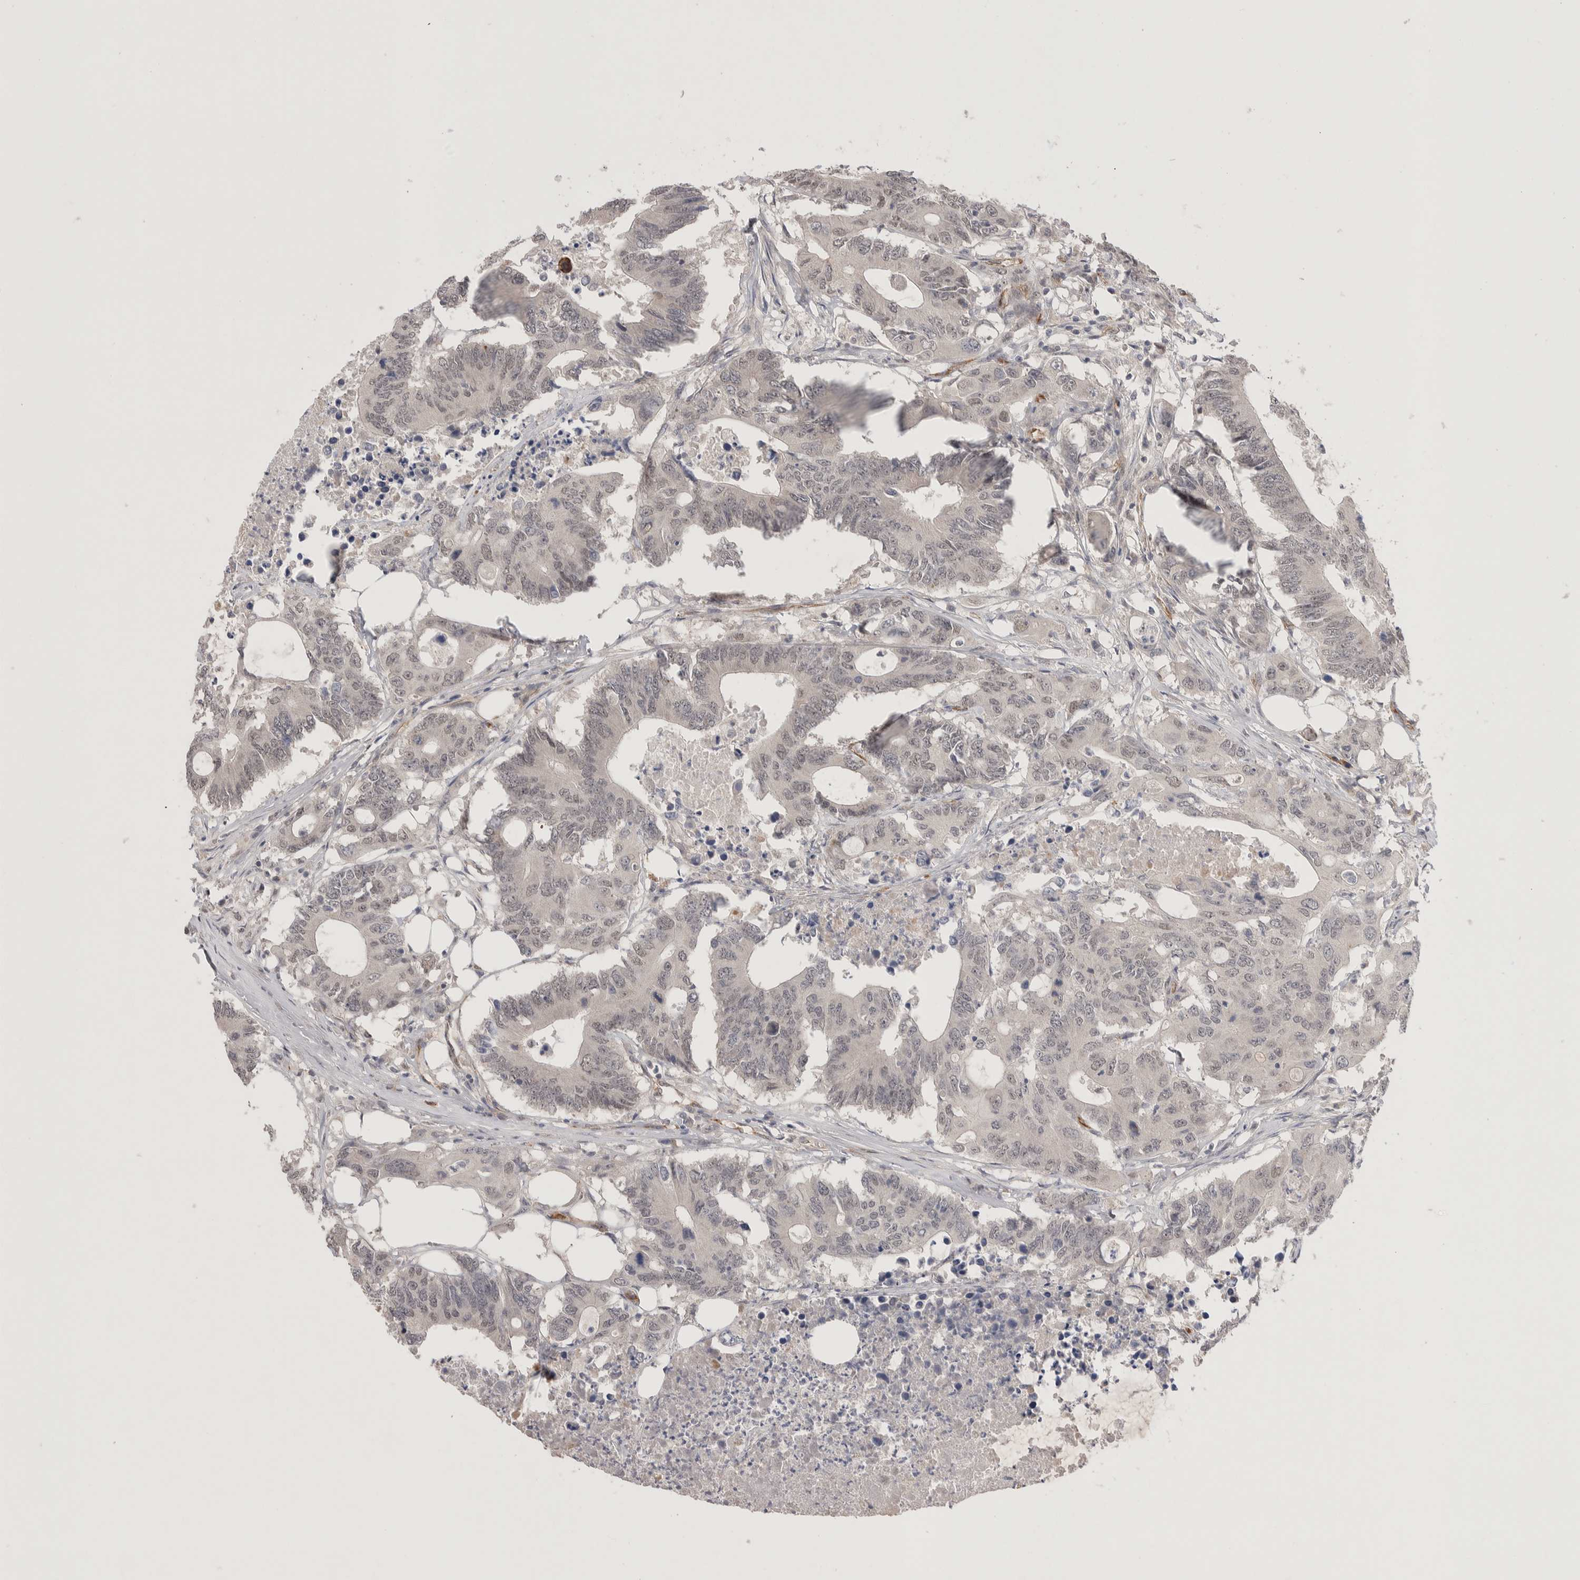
{"staining": {"intensity": "negative", "quantity": "none", "location": "none"}, "tissue": "colorectal cancer", "cell_type": "Tumor cells", "image_type": "cancer", "snomed": [{"axis": "morphology", "description": "Adenocarcinoma, NOS"}, {"axis": "topography", "description": "Colon"}], "caption": "Colorectal adenocarcinoma was stained to show a protein in brown. There is no significant staining in tumor cells. (DAB (3,3'-diaminobenzidine) immunohistochemistry, high magnification).", "gene": "ZNF704", "patient": {"sex": "male", "age": 71}}